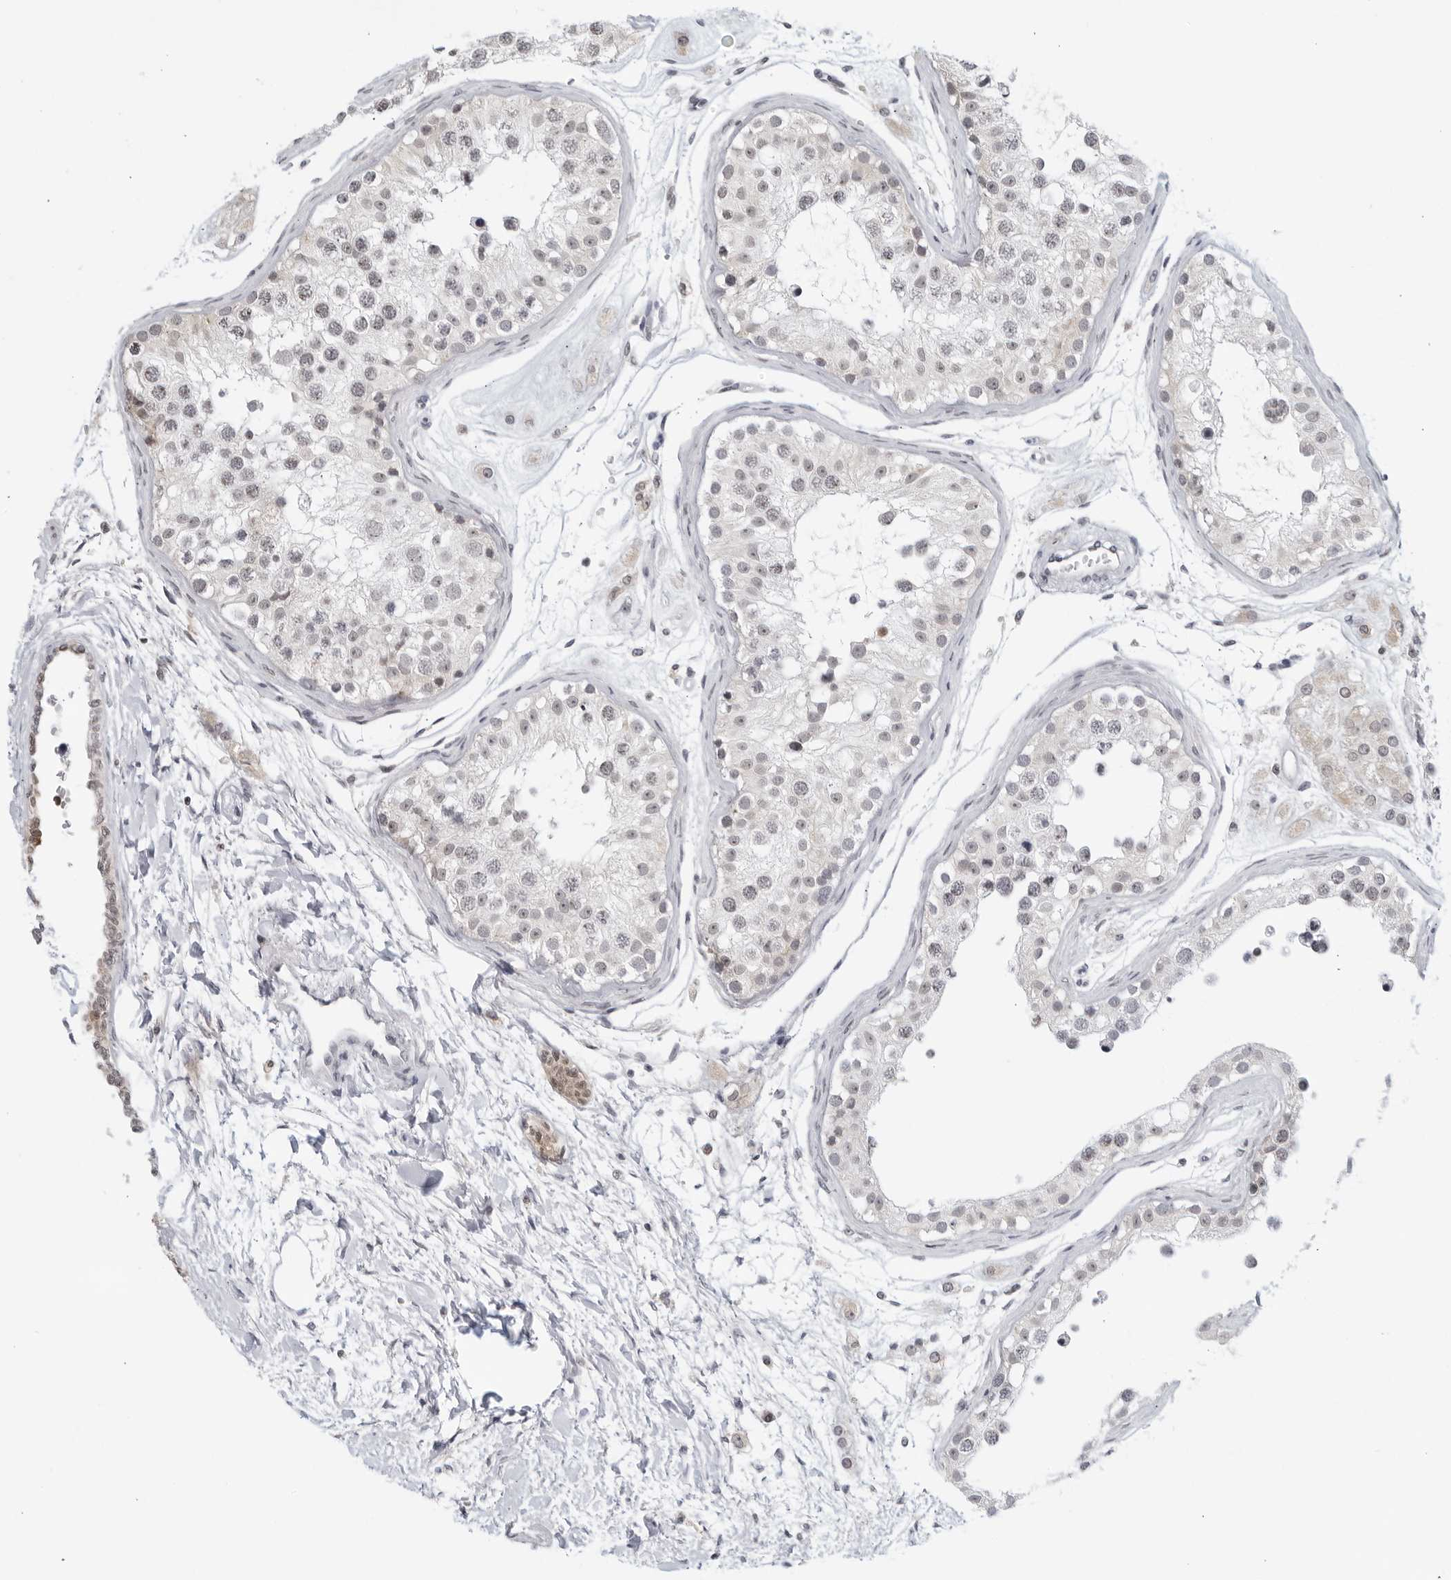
{"staining": {"intensity": "negative", "quantity": "none", "location": "none"}, "tissue": "testis", "cell_type": "Cells in seminiferous ducts", "image_type": "normal", "snomed": [{"axis": "morphology", "description": "Normal tissue, NOS"}, {"axis": "morphology", "description": "Adenocarcinoma, metastatic, NOS"}, {"axis": "topography", "description": "Testis"}], "caption": "Image shows no protein staining in cells in seminiferous ducts of benign testis. (Brightfield microscopy of DAB (3,3'-diaminobenzidine) immunohistochemistry at high magnification).", "gene": "RAB11FIP3", "patient": {"sex": "male", "age": 26}}